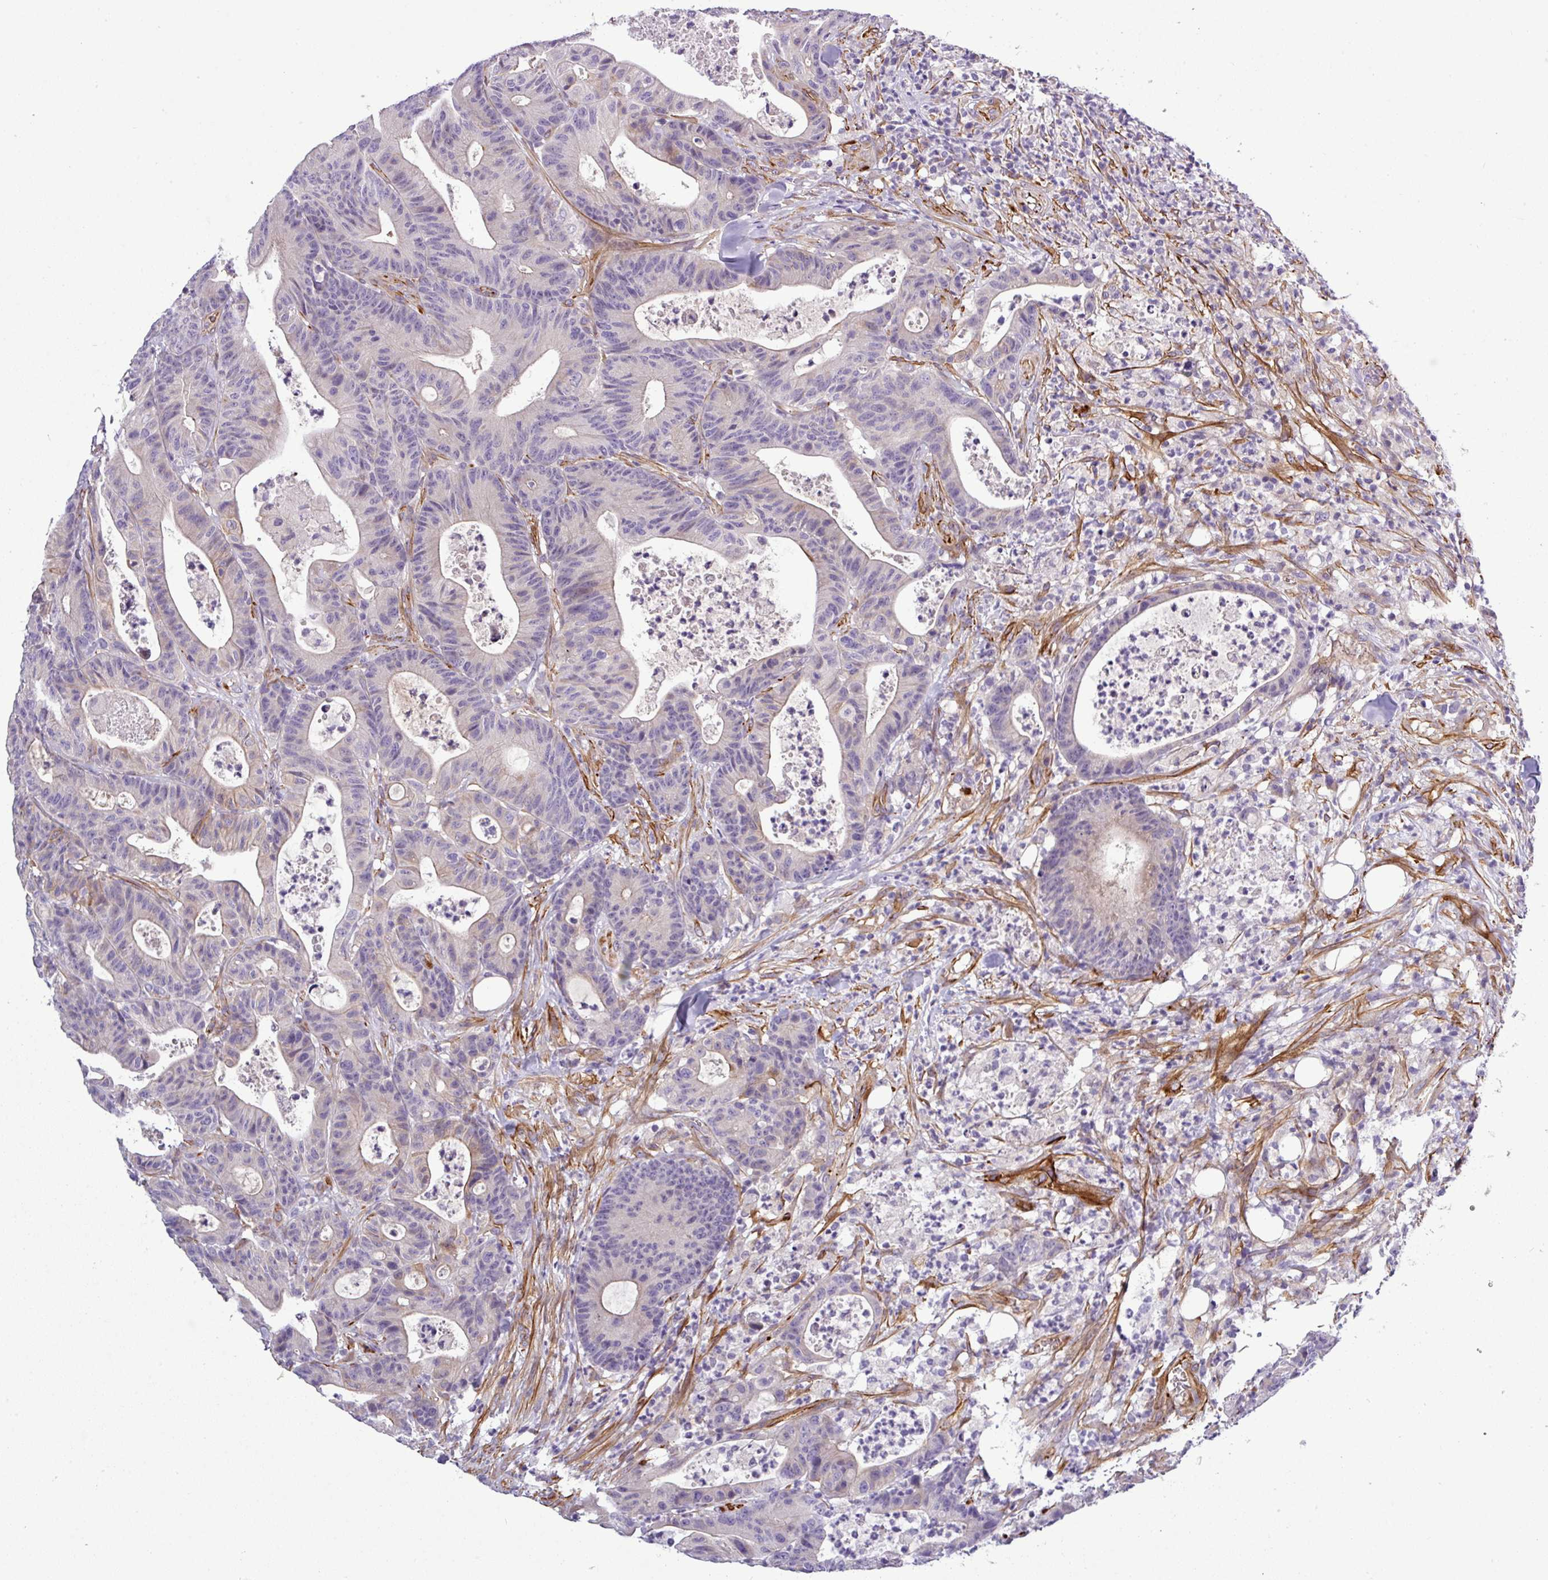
{"staining": {"intensity": "negative", "quantity": "none", "location": "none"}, "tissue": "colorectal cancer", "cell_type": "Tumor cells", "image_type": "cancer", "snomed": [{"axis": "morphology", "description": "Adenocarcinoma, NOS"}, {"axis": "topography", "description": "Colon"}], "caption": "High power microscopy image of an immunohistochemistry (IHC) histopathology image of adenocarcinoma (colorectal), revealing no significant positivity in tumor cells.", "gene": "PARD6A", "patient": {"sex": "female", "age": 84}}